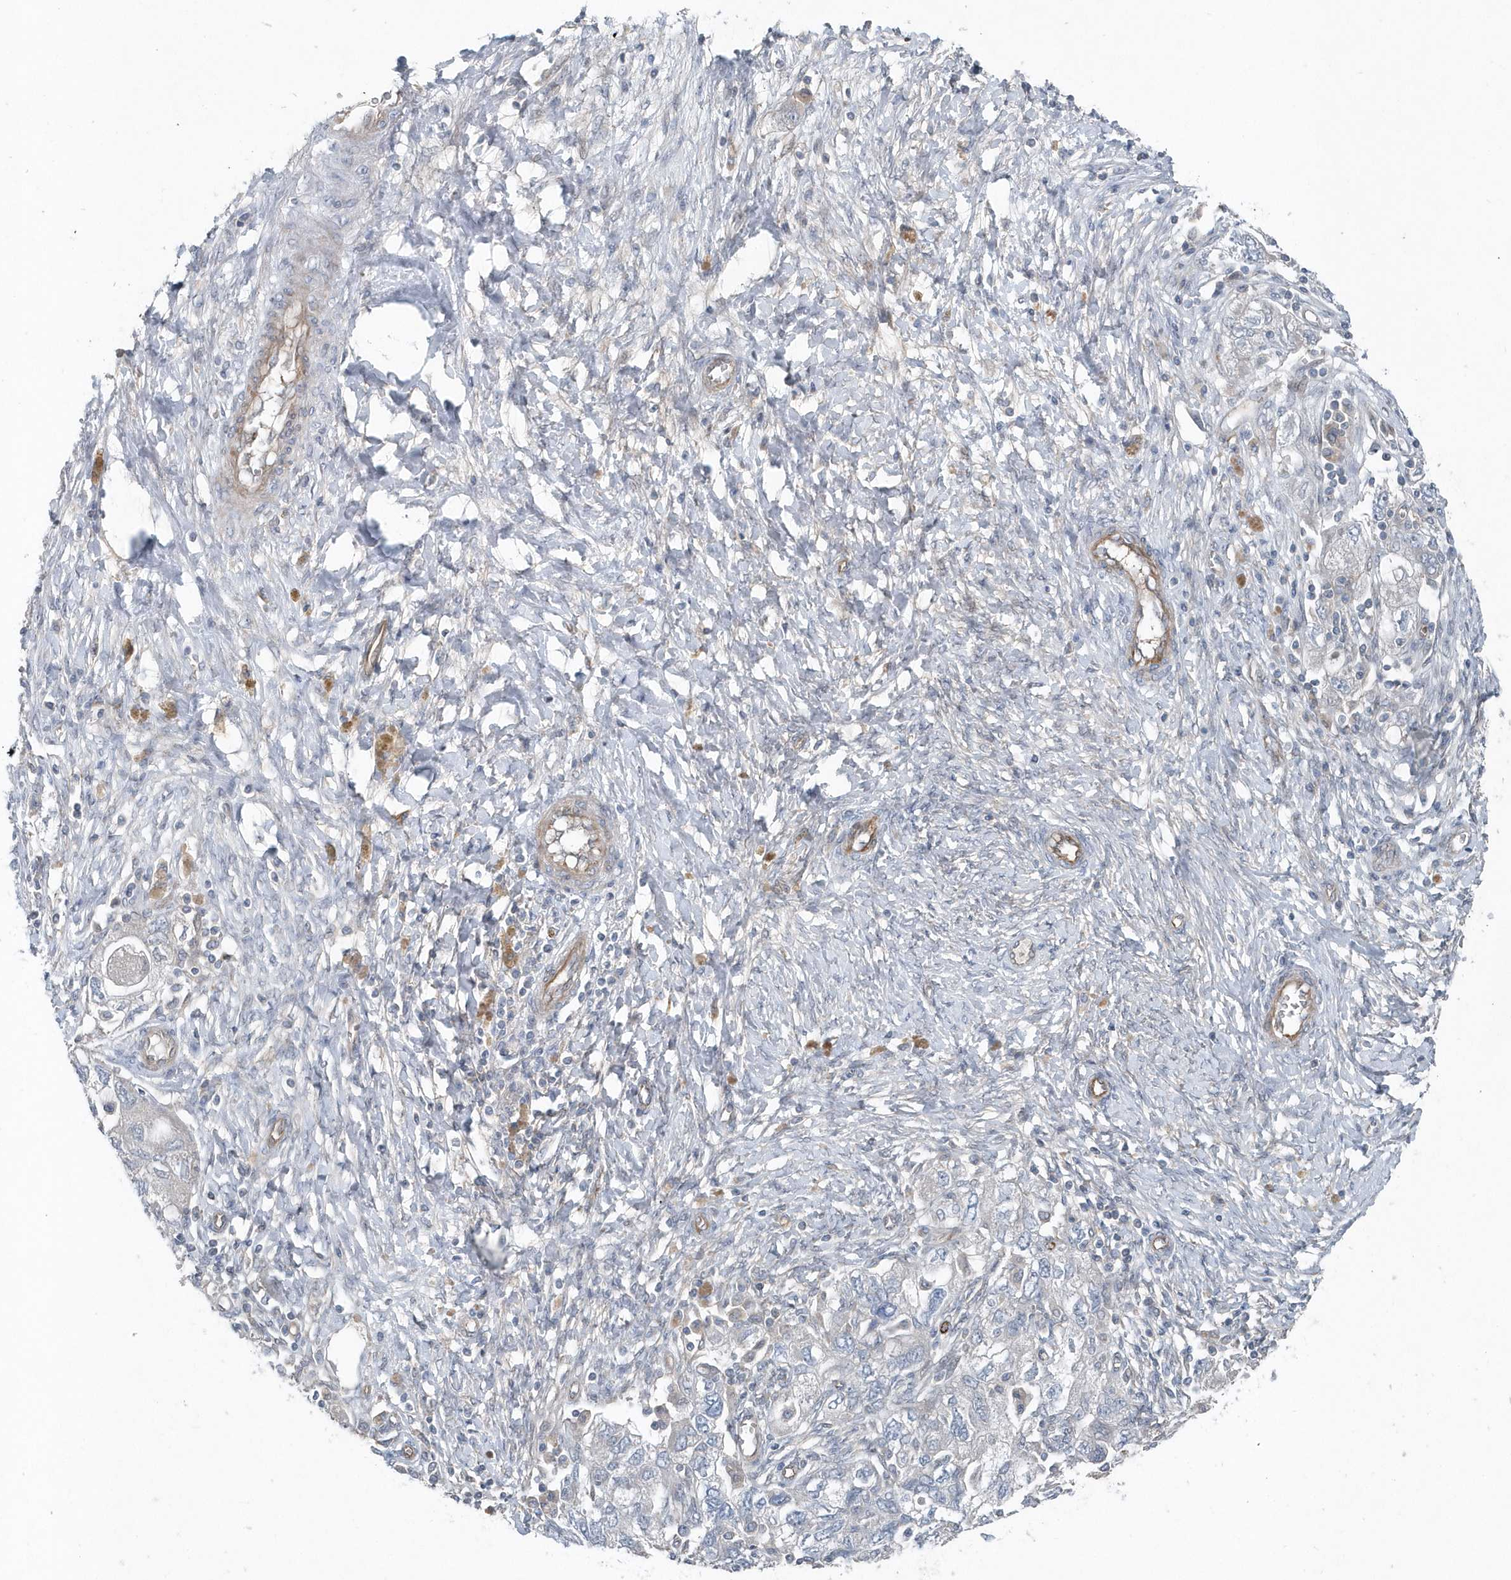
{"staining": {"intensity": "negative", "quantity": "none", "location": "none"}, "tissue": "ovarian cancer", "cell_type": "Tumor cells", "image_type": "cancer", "snomed": [{"axis": "morphology", "description": "Carcinoma, NOS"}, {"axis": "morphology", "description": "Cystadenocarcinoma, serous, NOS"}, {"axis": "topography", "description": "Ovary"}], "caption": "Immunohistochemical staining of ovarian cancer (serous cystadenocarcinoma) demonstrates no significant positivity in tumor cells.", "gene": "MCC", "patient": {"sex": "female", "age": 69}}